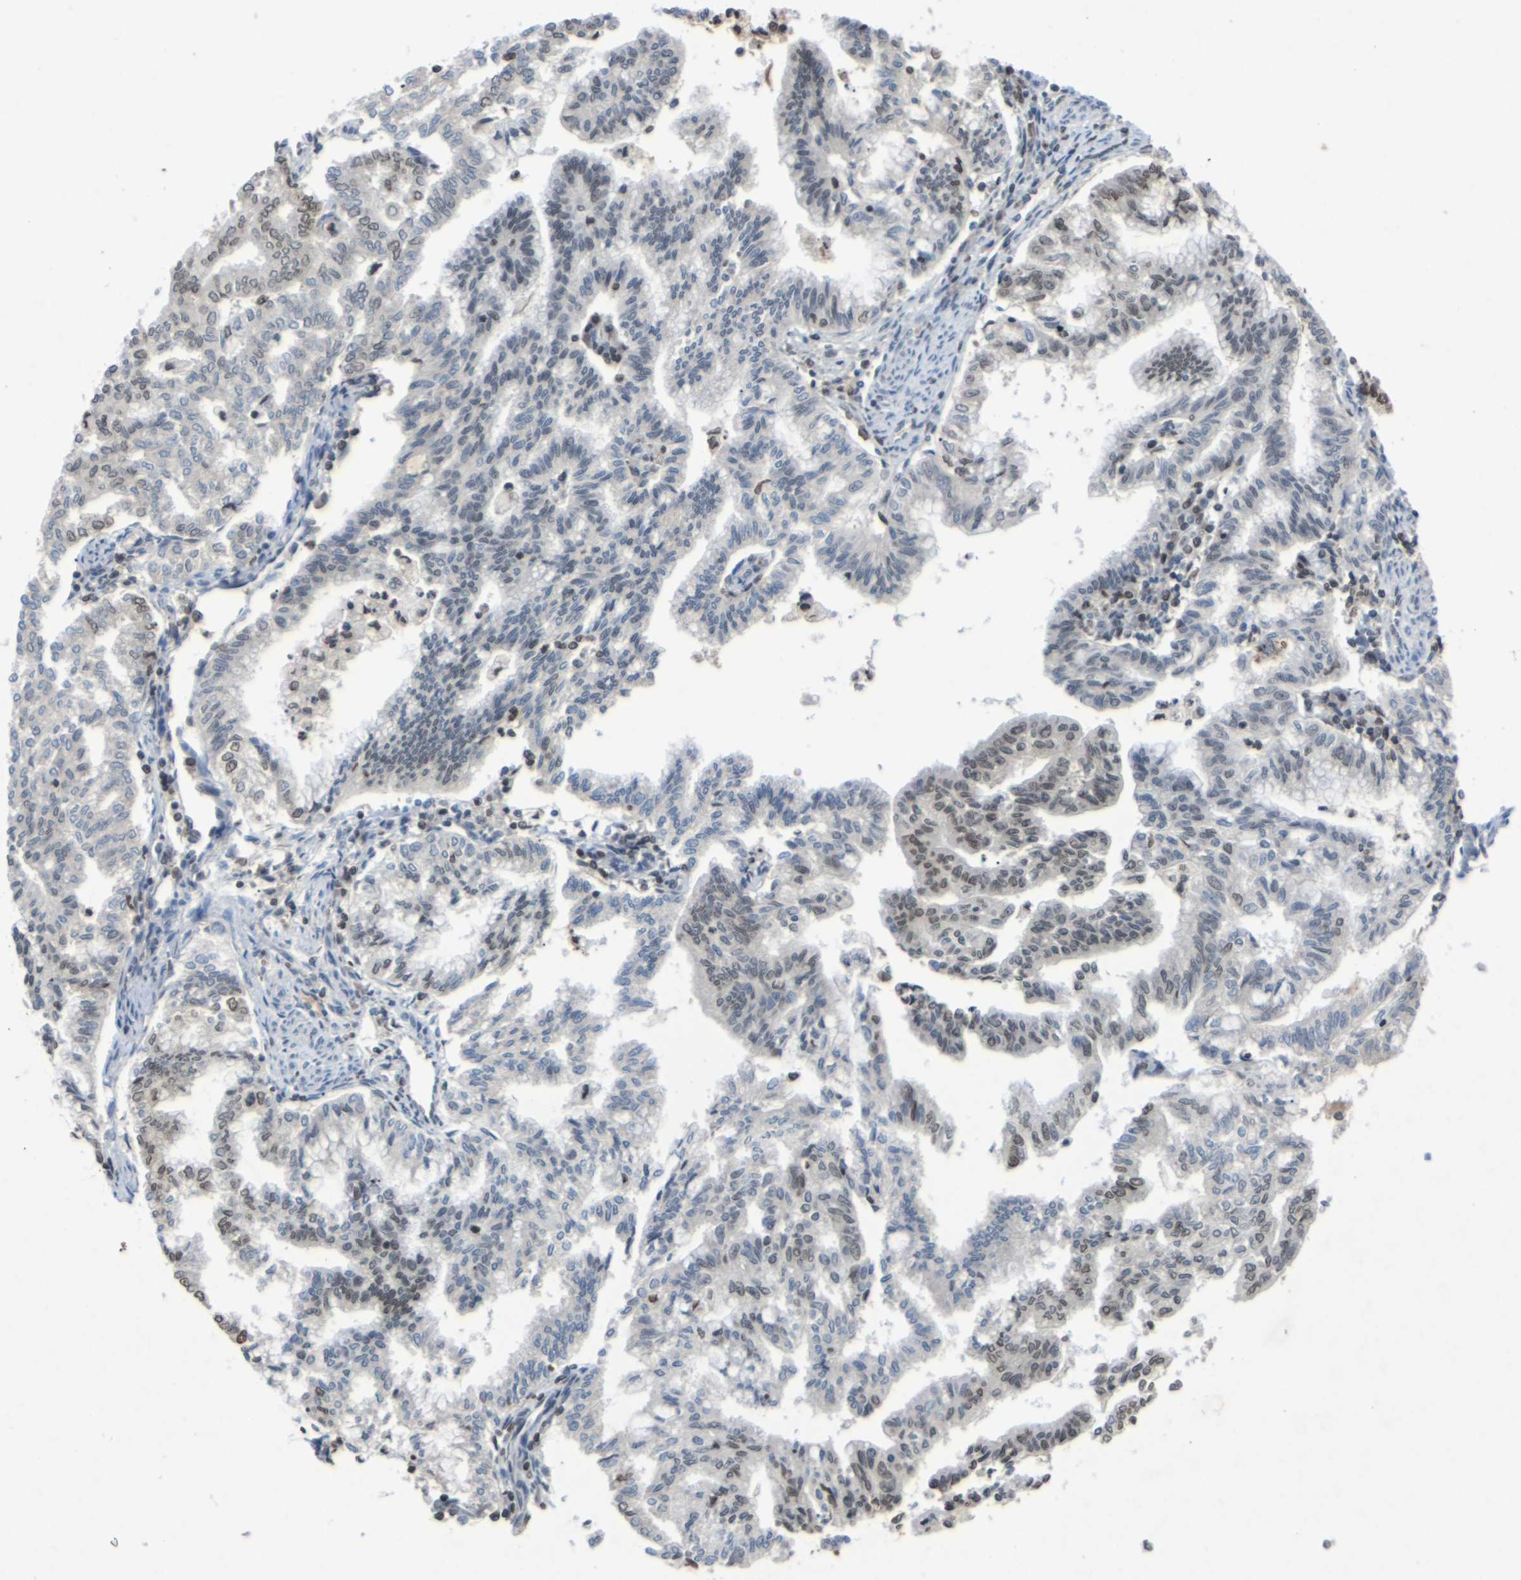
{"staining": {"intensity": "moderate", "quantity": "25%-75%", "location": "nuclear"}, "tissue": "endometrial cancer", "cell_type": "Tumor cells", "image_type": "cancer", "snomed": [{"axis": "morphology", "description": "Adenocarcinoma, NOS"}, {"axis": "topography", "description": "Endometrium"}], "caption": "This is an image of immunohistochemistry (IHC) staining of adenocarcinoma (endometrial), which shows moderate staining in the nuclear of tumor cells.", "gene": "NELFA", "patient": {"sex": "female", "age": 79}}